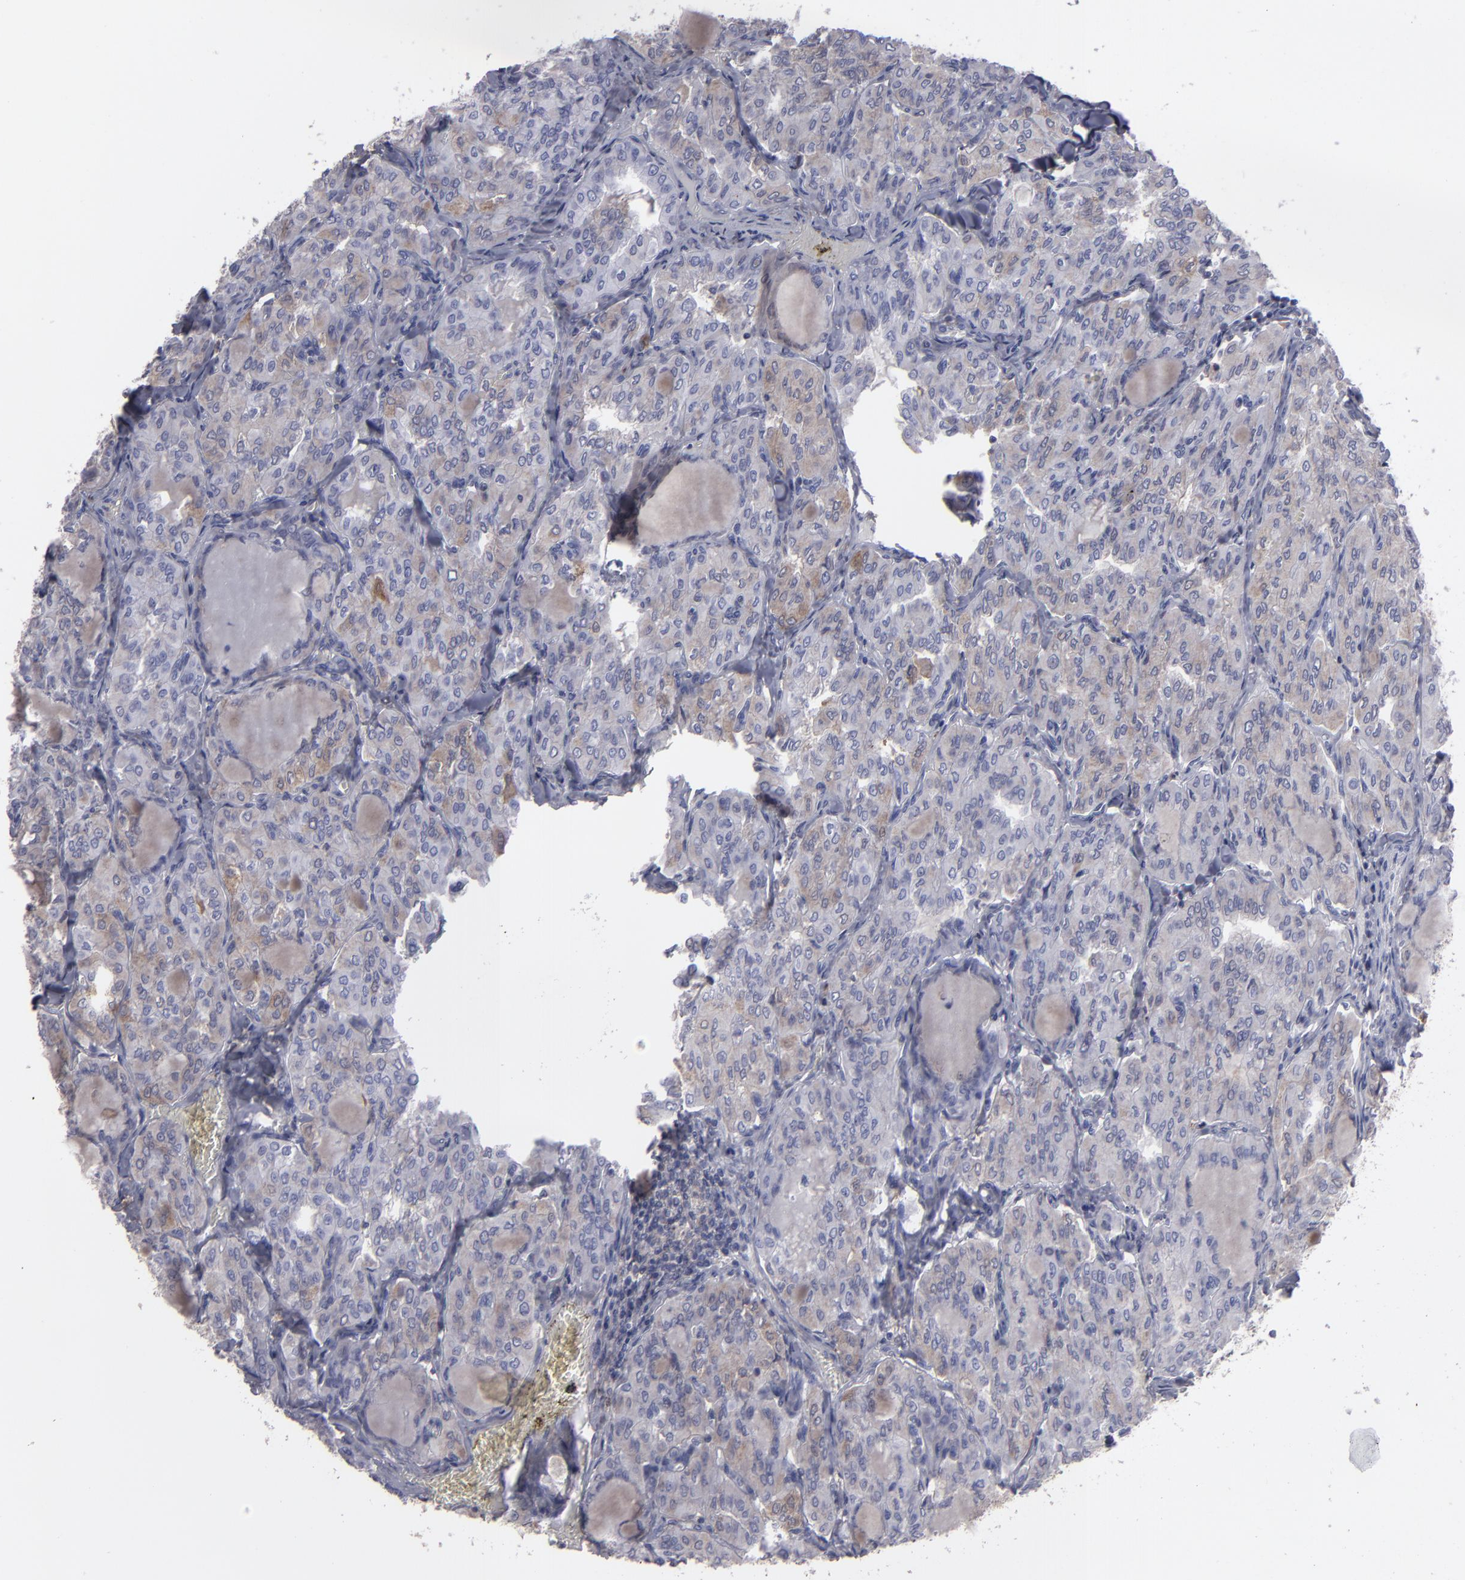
{"staining": {"intensity": "weak", "quantity": "25%-75%", "location": "cytoplasmic/membranous"}, "tissue": "thyroid cancer", "cell_type": "Tumor cells", "image_type": "cancer", "snomed": [{"axis": "morphology", "description": "Papillary adenocarcinoma, NOS"}, {"axis": "topography", "description": "Thyroid gland"}], "caption": "IHC of human thyroid papillary adenocarcinoma exhibits low levels of weak cytoplasmic/membranous positivity in about 25%-75% of tumor cells. (Stains: DAB in brown, nuclei in blue, Microscopy: brightfield microscopy at high magnification).", "gene": "SEMA3G", "patient": {"sex": "male", "age": 20}}